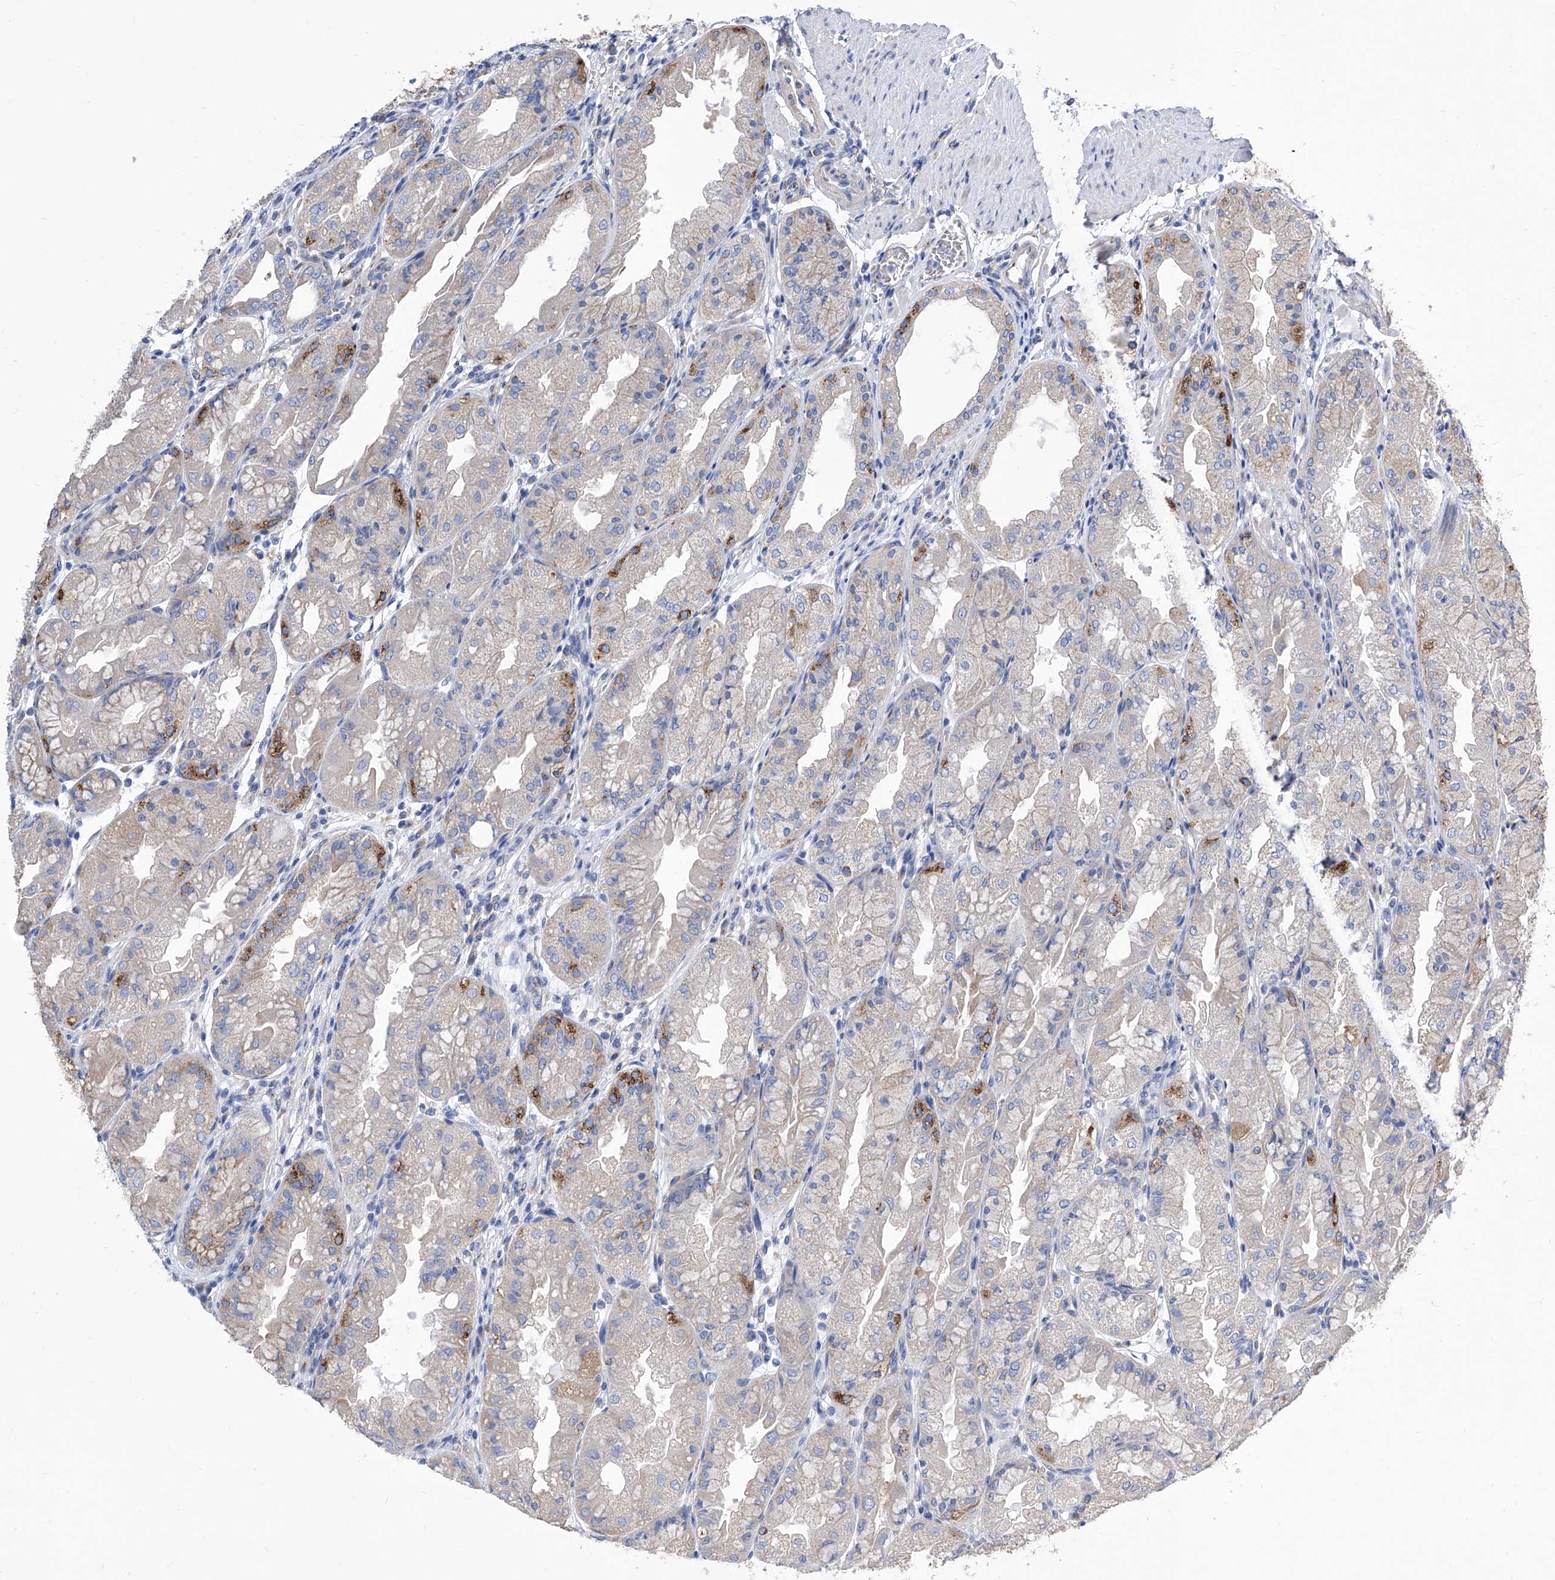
{"staining": {"intensity": "strong", "quantity": "25%-75%", "location": "cytoplasmic/membranous"}, "tissue": "stomach", "cell_type": "Glandular cells", "image_type": "normal", "snomed": [{"axis": "morphology", "description": "Normal tissue, NOS"}, {"axis": "topography", "description": "Stomach, upper"}], "caption": "Immunohistochemistry (IHC) (DAB) staining of normal human stomach displays strong cytoplasmic/membranous protein expression in approximately 25%-75% of glandular cells.", "gene": "TJAP1", "patient": {"sex": "male", "age": 47}}